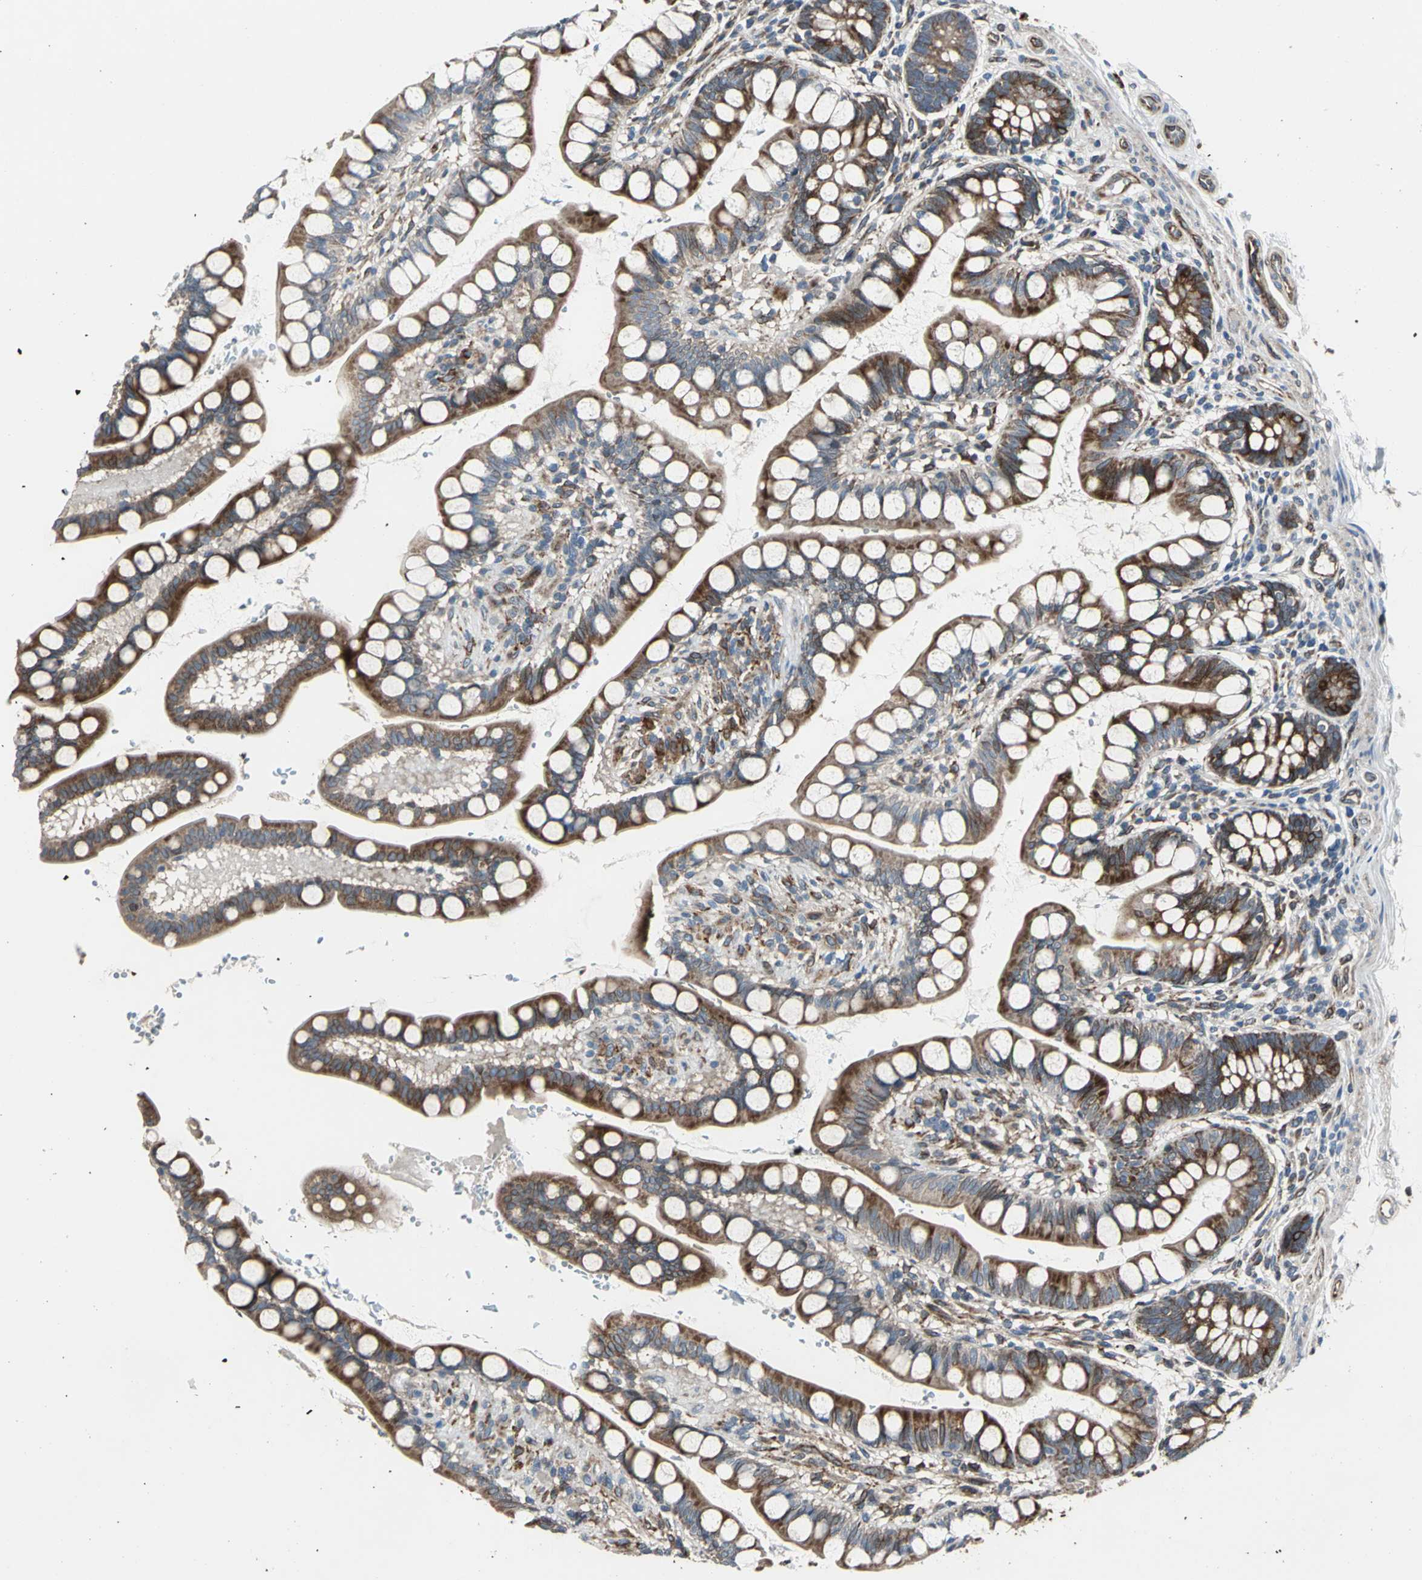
{"staining": {"intensity": "strong", "quantity": ">75%", "location": "cytoplasmic/membranous"}, "tissue": "small intestine", "cell_type": "Glandular cells", "image_type": "normal", "snomed": [{"axis": "morphology", "description": "Normal tissue, NOS"}, {"axis": "topography", "description": "Small intestine"}], "caption": "A high-resolution micrograph shows immunohistochemistry (IHC) staining of normal small intestine, which shows strong cytoplasmic/membranous positivity in about >75% of glandular cells.", "gene": "HTATIP2", "patient": {"sex": "female", "age": 58}}